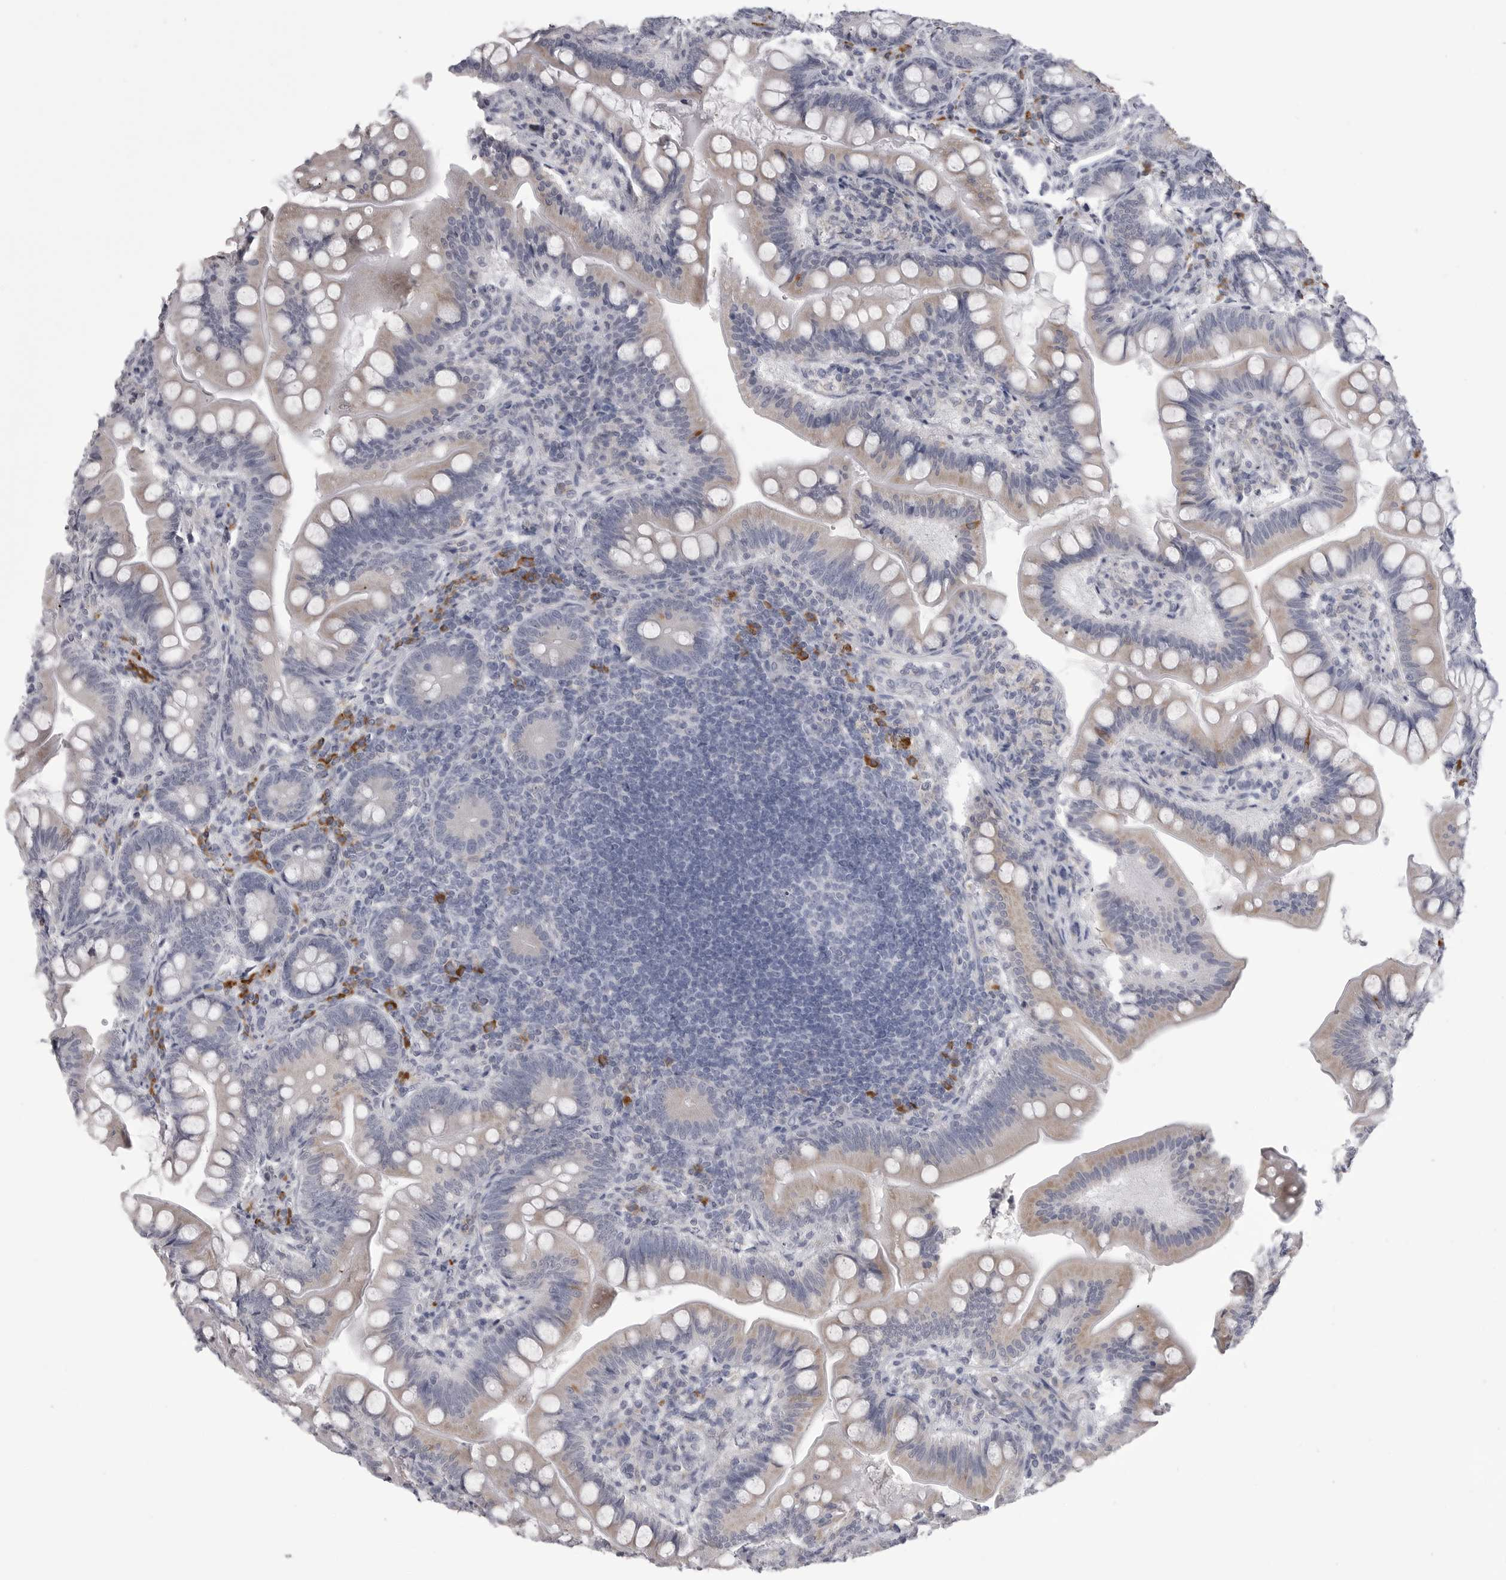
{"staining": {"intensity": "strong", "quantity": "<25%", "location": "cytoplasmic/membranous"}, "tissue": "small intestine", "cell_type": "Glandular cells", "image_type": "normal", "snomed": [{"axis": "morphology", "description": "Normal tissue, NOS"}, {"axis": "topography", "description": "Small intestine"}], "caption": "About <25% of glandular cells in normal small intestine demonstrate strong cytoplasmic/membranous protein positivity as visualized by brown immunohistochemical staining.", "gene": "FKBP2", "patient": {"sex": "male", "age": 7}}